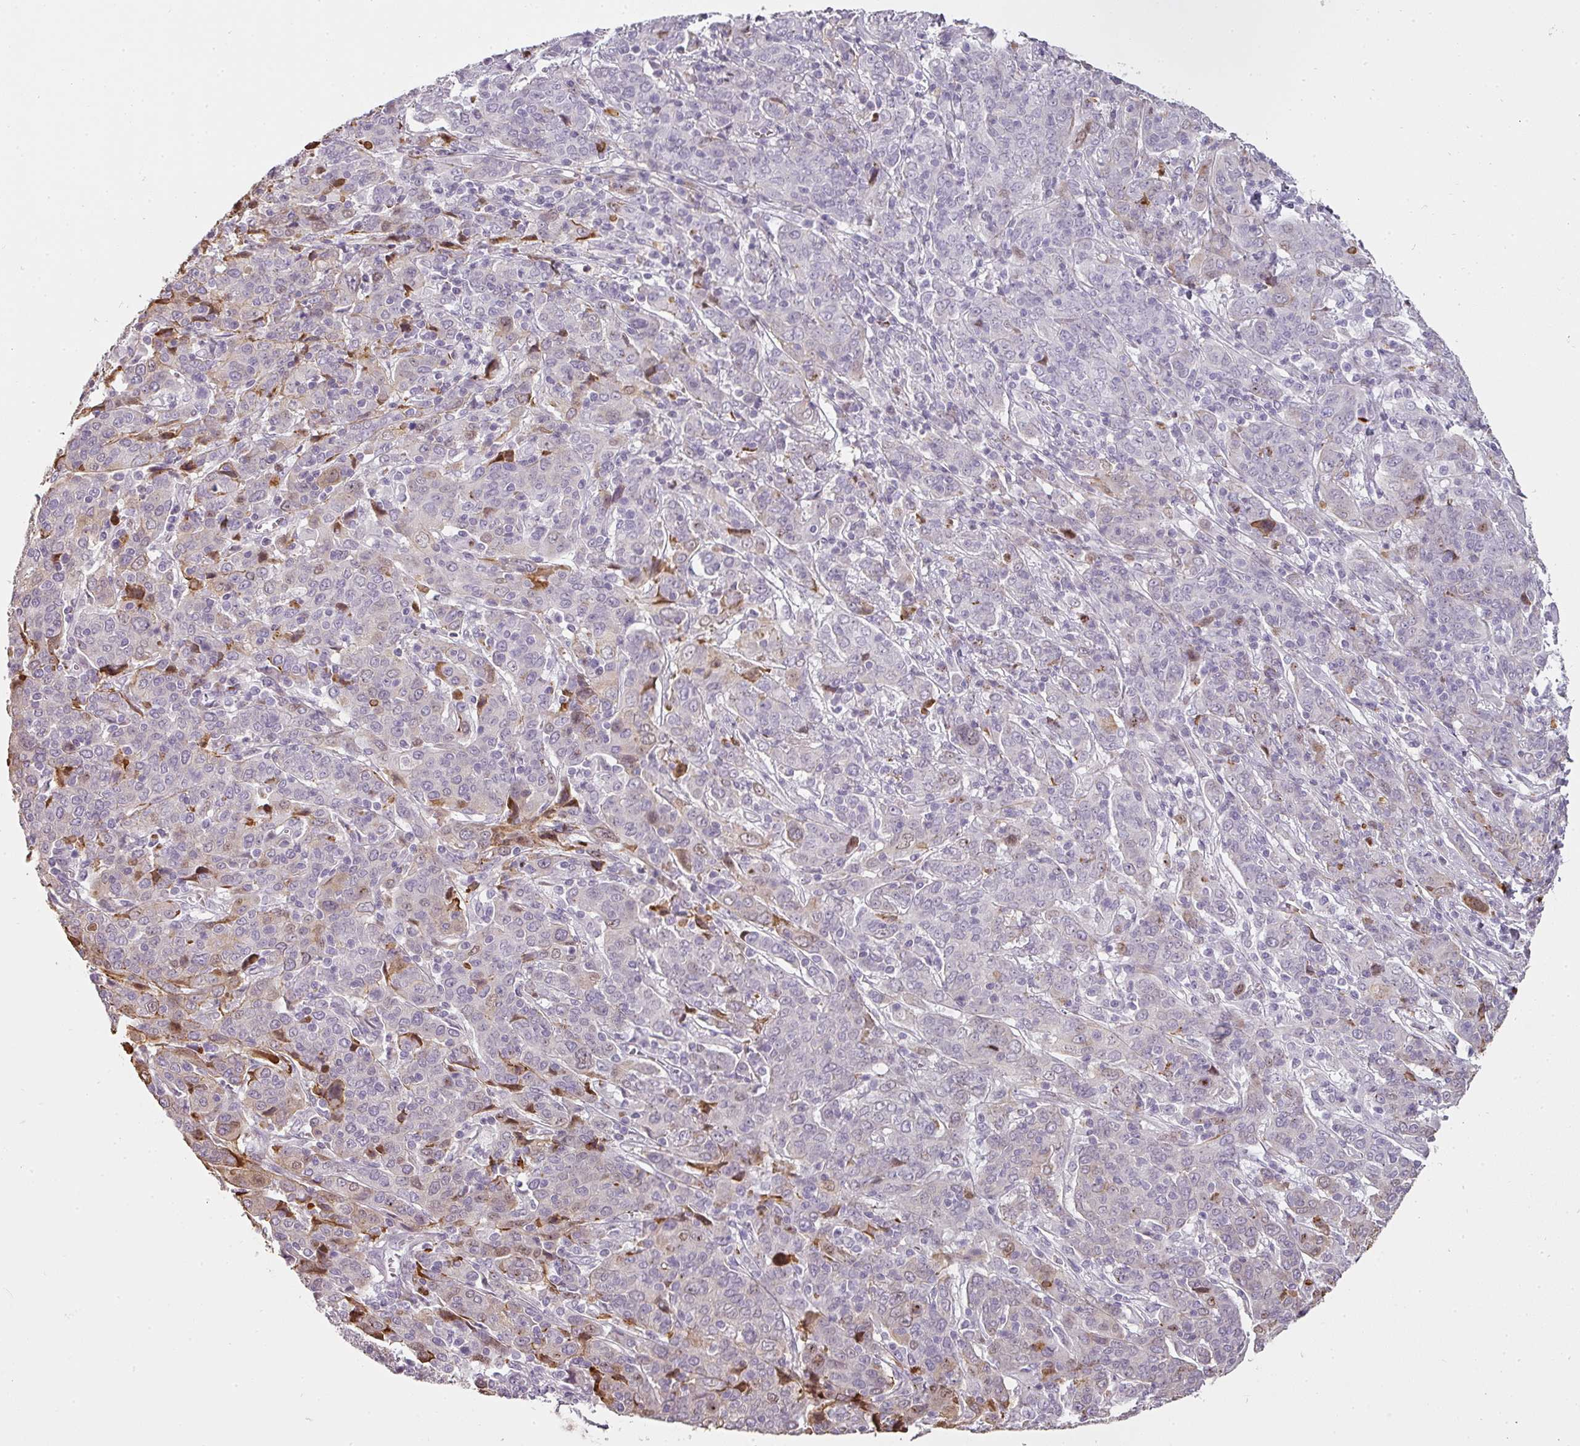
{"staining": {"intensity": "weak", "quantity": "<25%", "location": "cytoplasmic/membranous"}, "tissue": "cervical cancer", "cell_type": "Tumor cells", "image_type": "cancer", "snomed": [{"axis": "morphology", "description": "Squamous cell carcinoma, NOS"}, {"axis": "topography", "description": "Cervix"}], "caption": "The immunohistochemistry (IHC) micrograph has no significant expression in tumor cells of cervical cancer tissue. (Brightfield microscopy of DAB IHC at high magnification).", "gene": "BIK", "patient": {"sex": "female", "age": 67}}